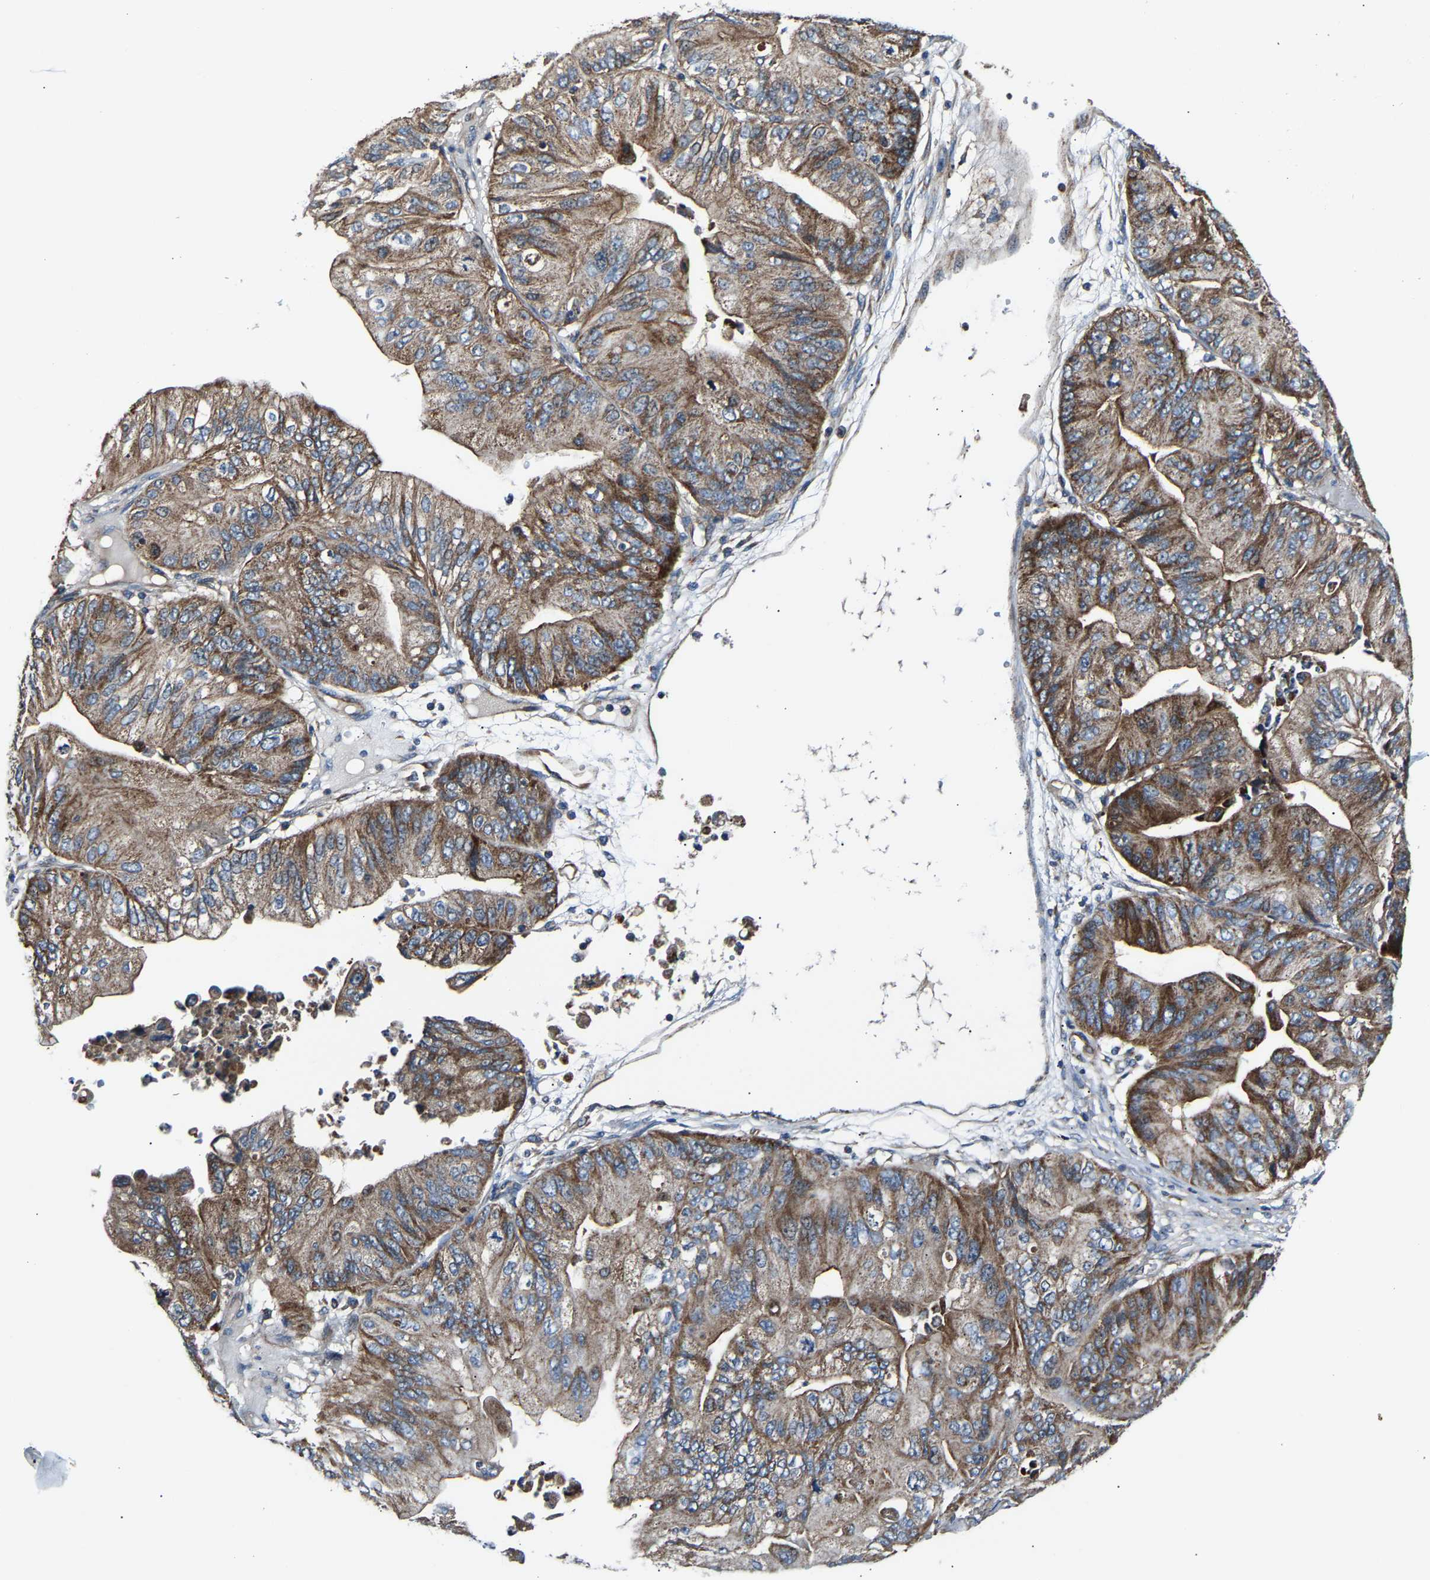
{"staining": {"intensity": "moderate", "quantity": ">75%", "location": "cytoplasmic/membranous"}, "tissue": "ovarian cancer", "cell_type": "Tumor cells", "image_type": "cancer", "snomed": [{"axis": "morphology", "description": "Cystadenocarcinoma, mucinous, NOS"}, {"axis": "topography", "description": "Ovary"}], "caption": "A brown stain highlights moderate cytoplasmic/membranous staining of a protein in human ovarian cancer (mucinous cystadenocarcinoma) tumor cells.", "gene": "GGCT", "patient": {"sex": "female", "age": 61}}